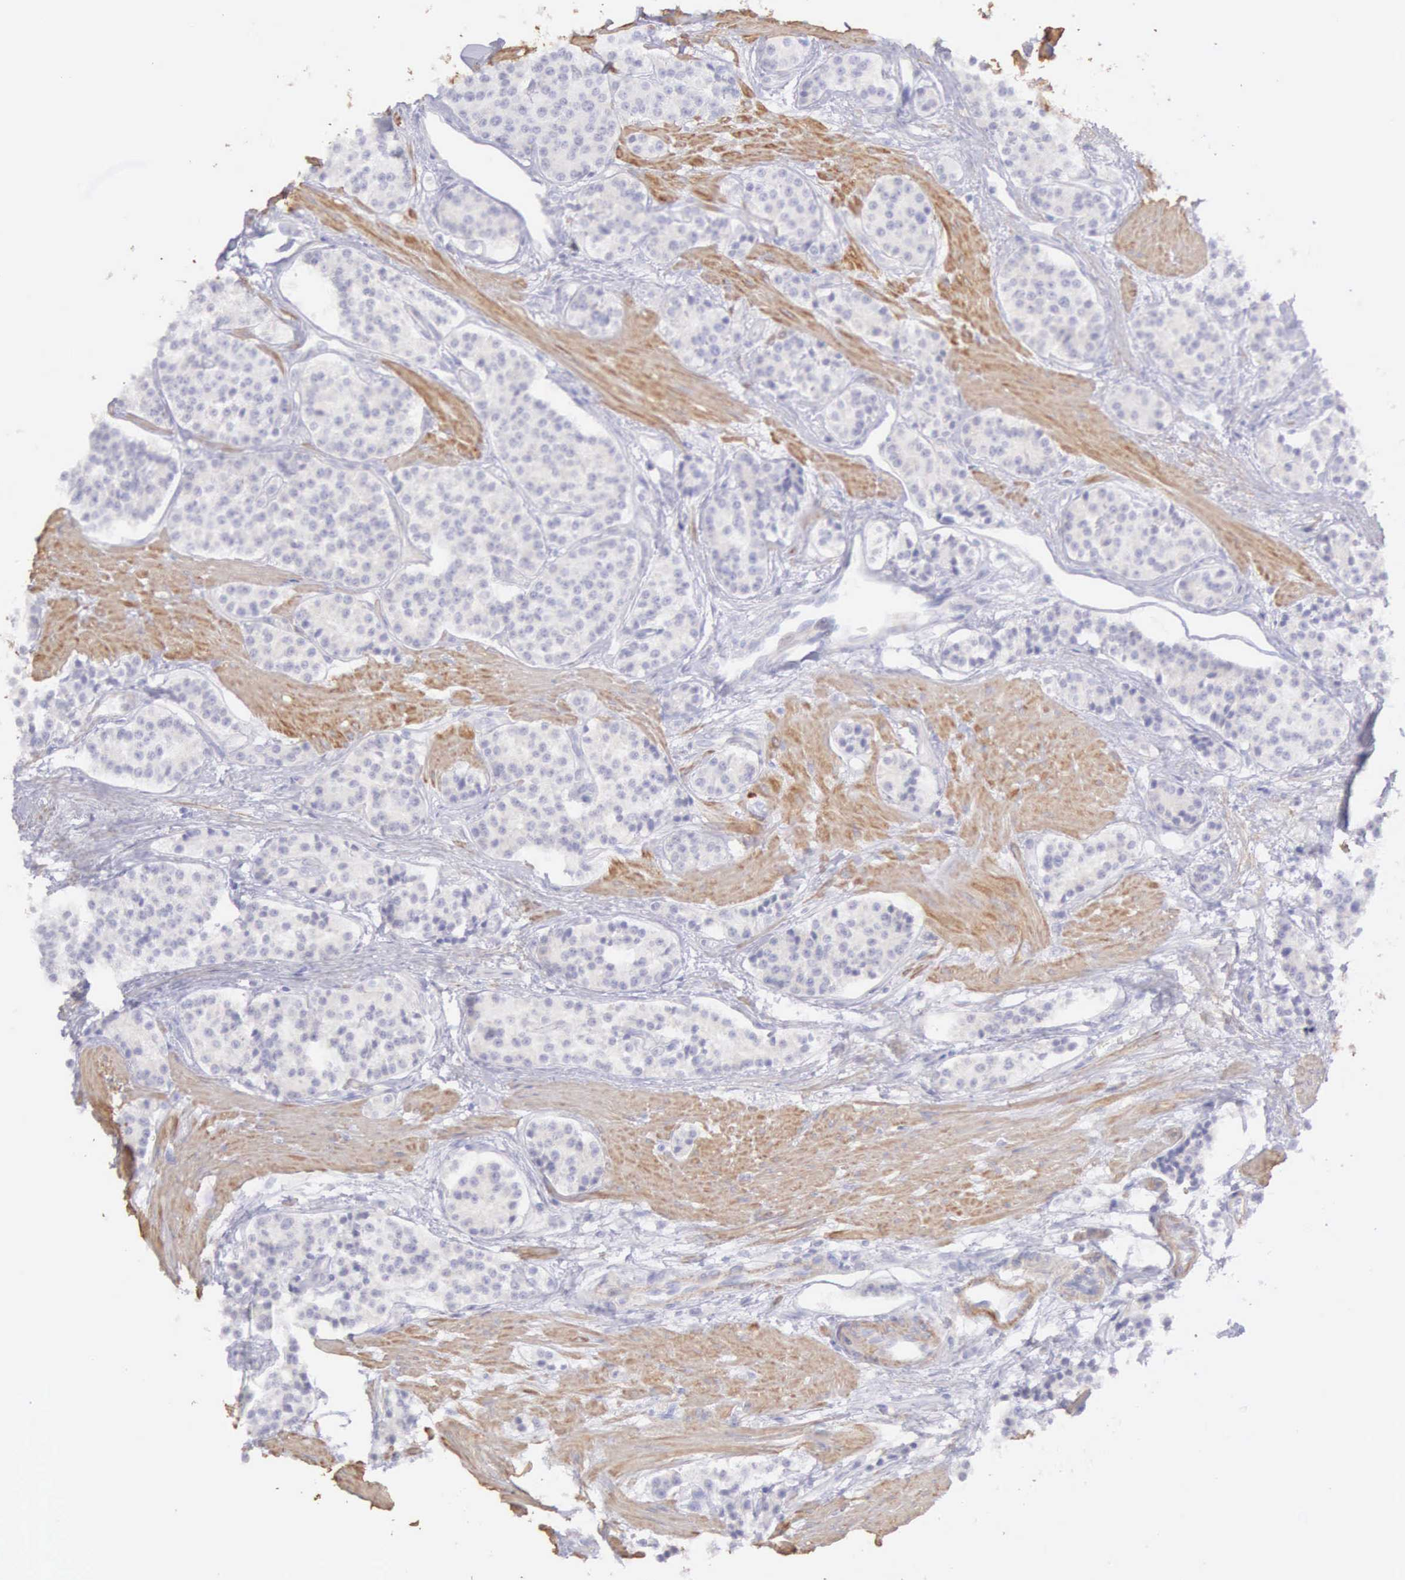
{"staining": {"intensity": "weak", "quantity": "<25%", "location": "cytoplasmic/membranous"}, "tissue": "carcinoid", "cell_type": "Tumor cells", "image_type": "cancer", "snomed": [{"axis": "morphology", "description": "Carcinoid, malignant, NOS"}, {"axis": "topography", "description": "Stomach"}], "caption": "Immunohistochemistry (IHC) histopathology image of human malignant carcinoid stained for a protein (brown), which demonstrates no staining in tumor cells.", "gene": "ARFGAP3", "patient": {"sex": "female", "age": 76}}